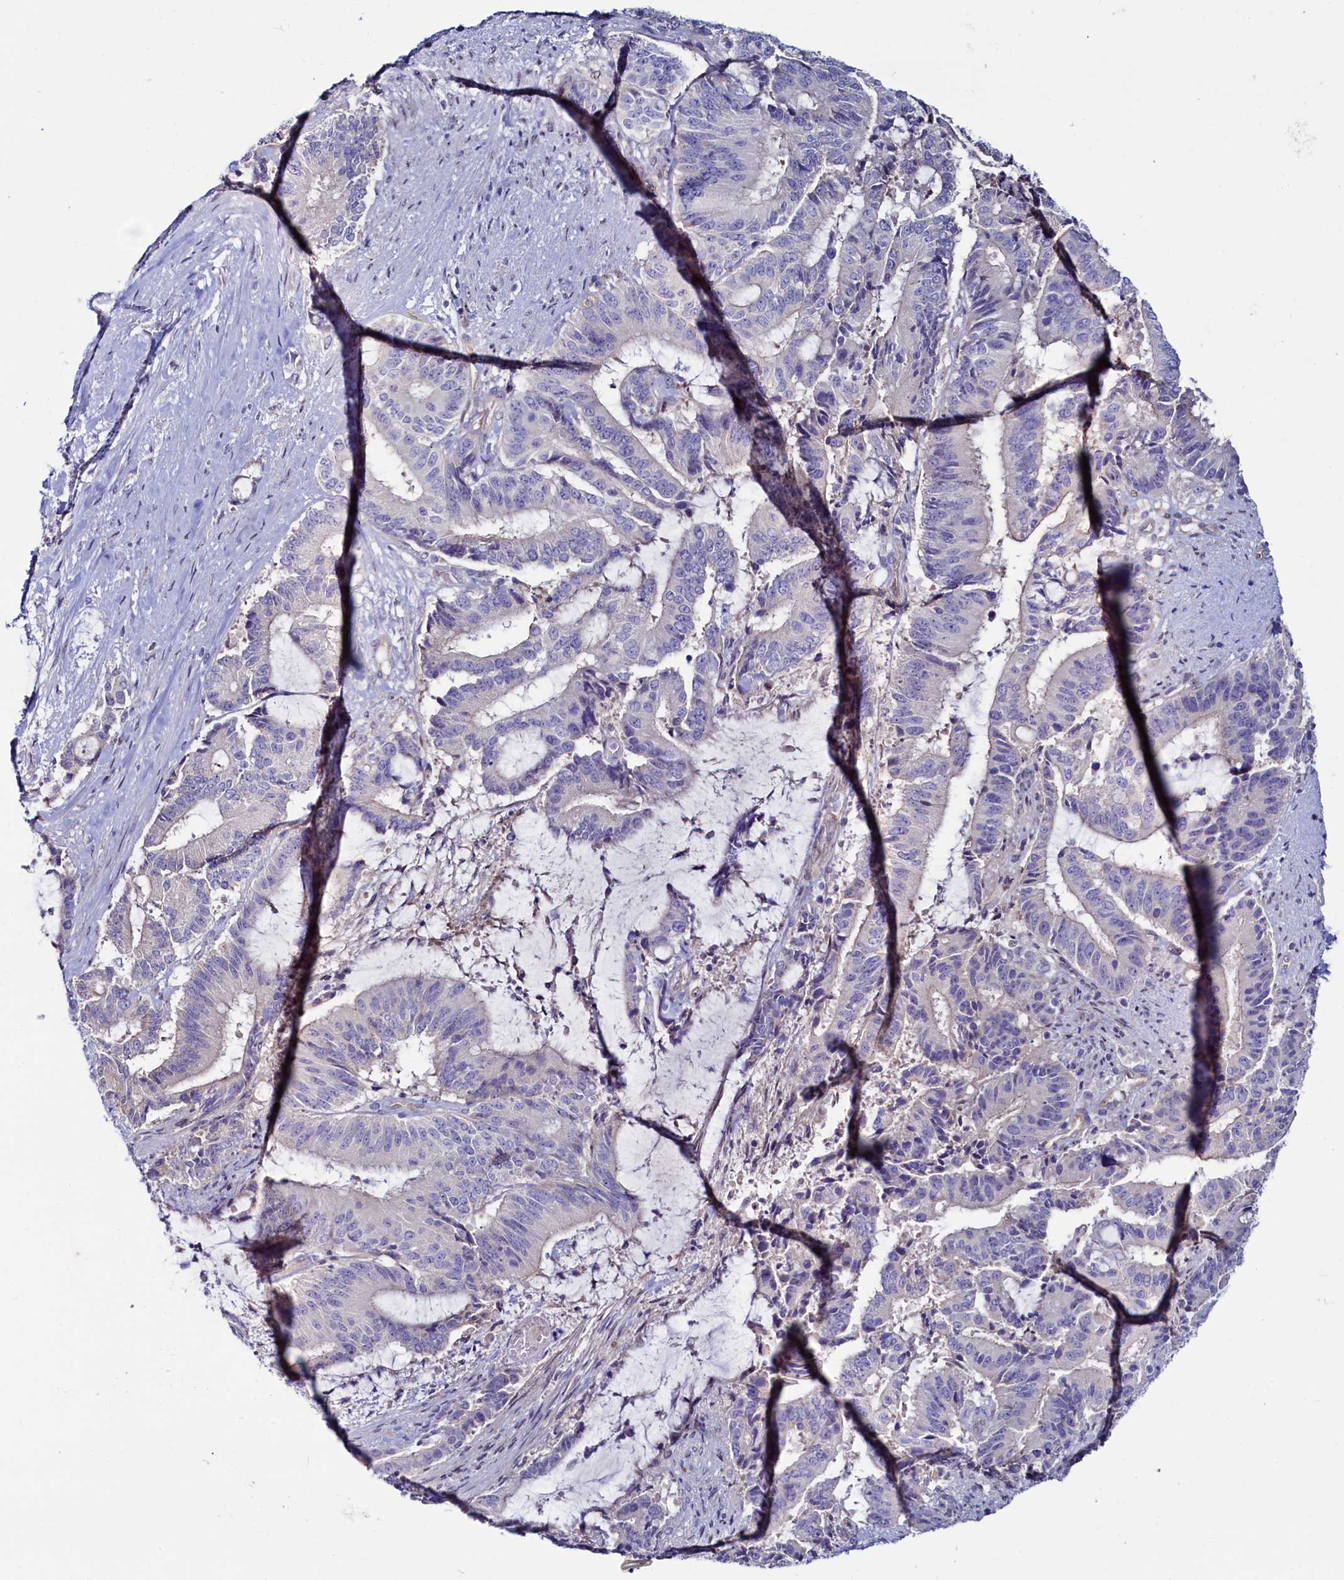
{"staining": {"intensity": "negative", "quantity": "none", "location": "none"}, "tissue": "liver cancer", "cell_type": "Tumor cells", "image_type": "cancer", "snomed": [{"axis": "morphology", "description": "Normal tissue, NOS"}, {"axis": "morphology", "description": "Cholangiocarcinoma"}, {"axis": "topography", "description": "Liver"}, {"axis": "topography", "description": "Peripheral nerve tissue"}], "caption": "An image of human cholangiocarcinoma (liver) is negative for staining in tumor cells. The staining is performed using DAB brown chromogen with nuclei counter-stained in using hematoxylin.", "gene": "ASTE1", "patient": {"sex": "female", "age": 73}}